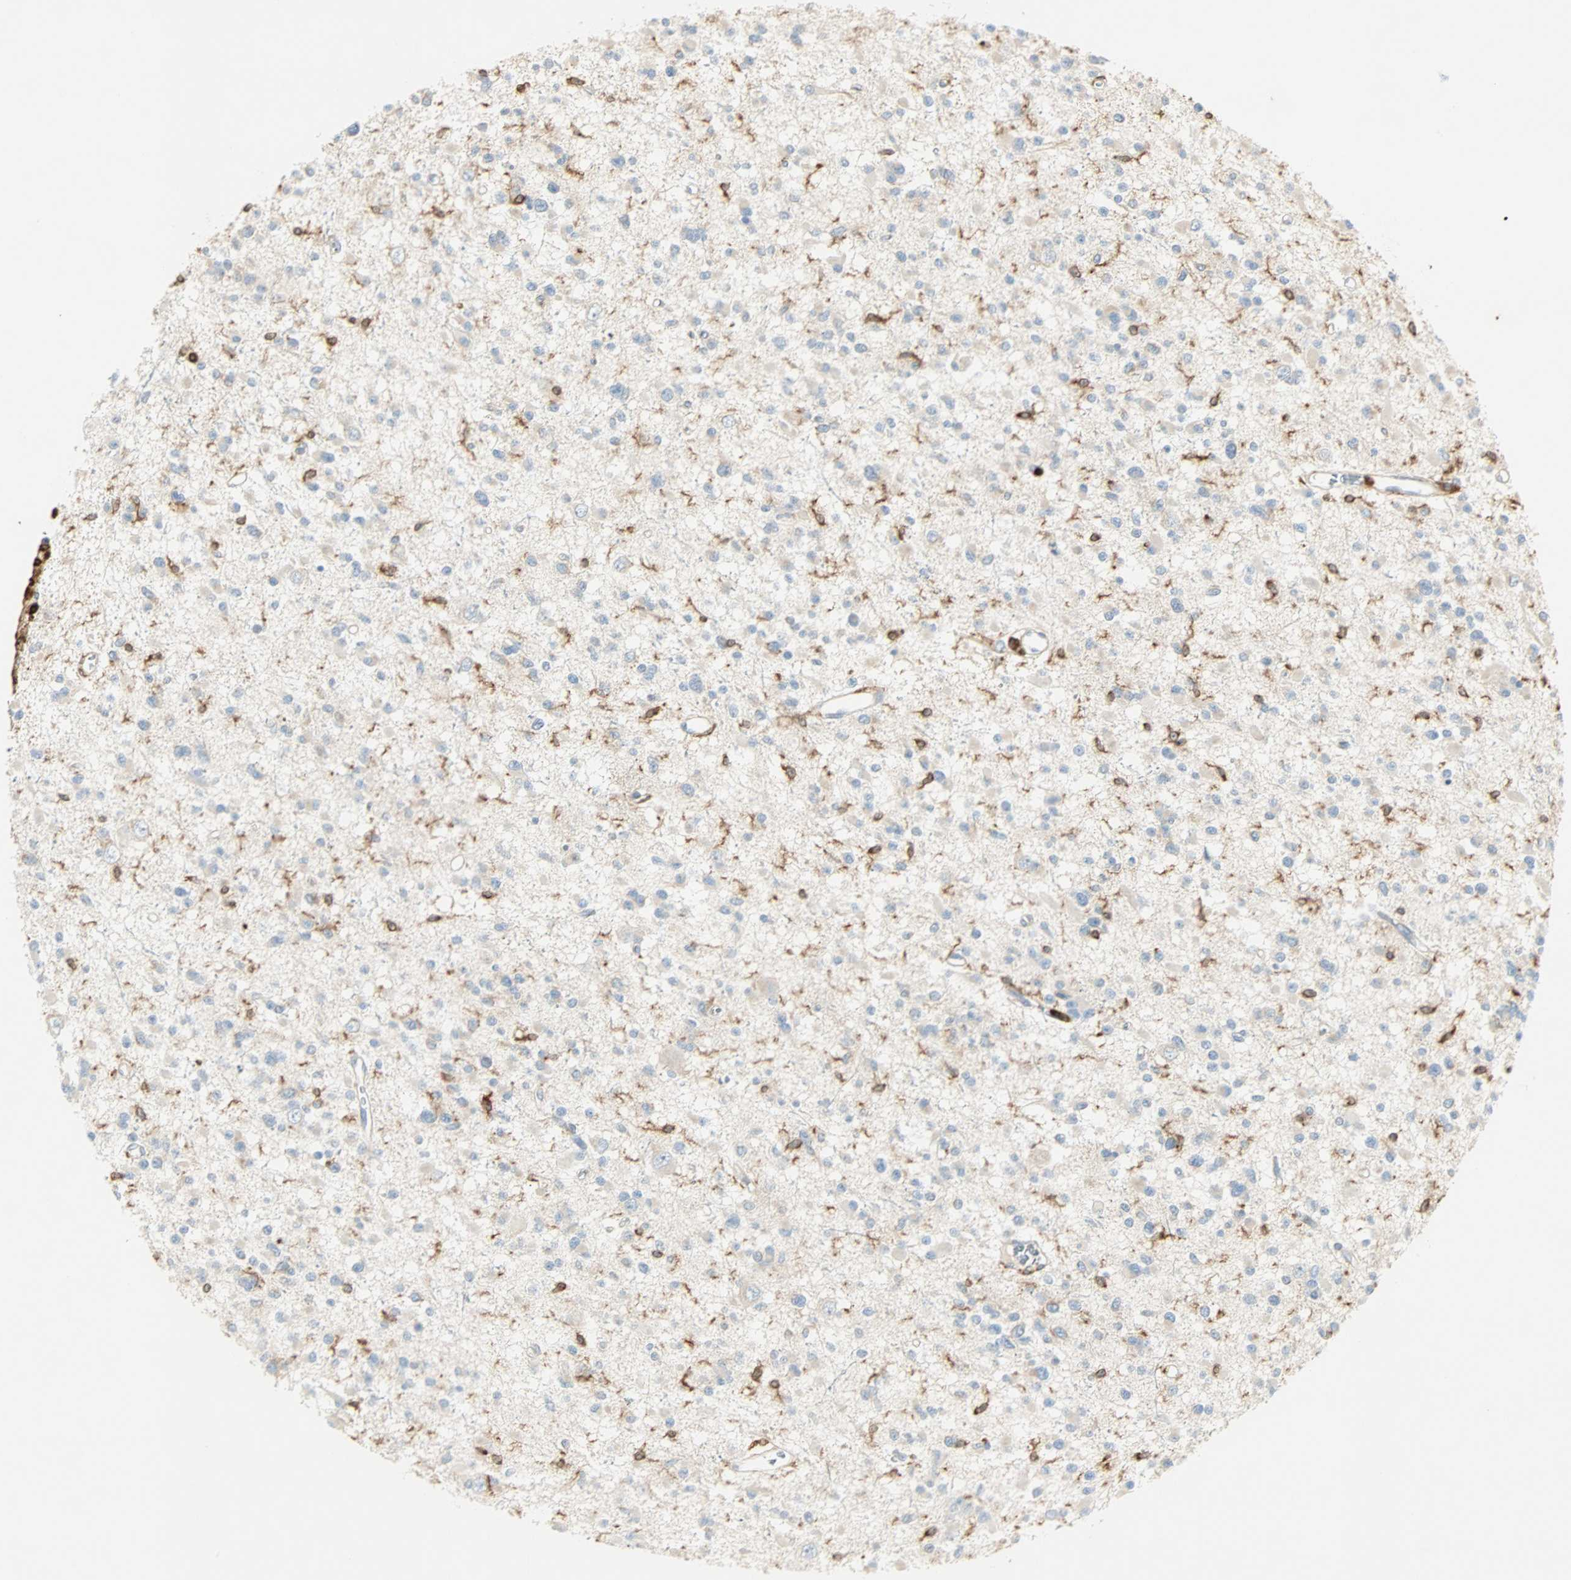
{"staining": {"intensity": "negative", "quantity": "none", "location": "none"}, "tissue": "glioma", "cell_type": "Tumor cells", "image_type": "cancer", "snomed": [{"axis": "morphology", "description": "Glioma, malignant, Low grade"}, {"axis": "topography", "description": "Brain"}], "caption": "This photomicrograph is of glioma stained with immunohistochemistry (IHC) to label a protein in brown with the nuclei are counter-stained blue. There is no positivity in tumor cells. (Stains: DAB (3,3'-diaminobenzidine) immunohistochemistry with hematoxylin counter stain, Microscopy: brightfield microscopy at high magnification).", "gene": "FMNL1", "patient": {"sex": "female", "age": 22}}